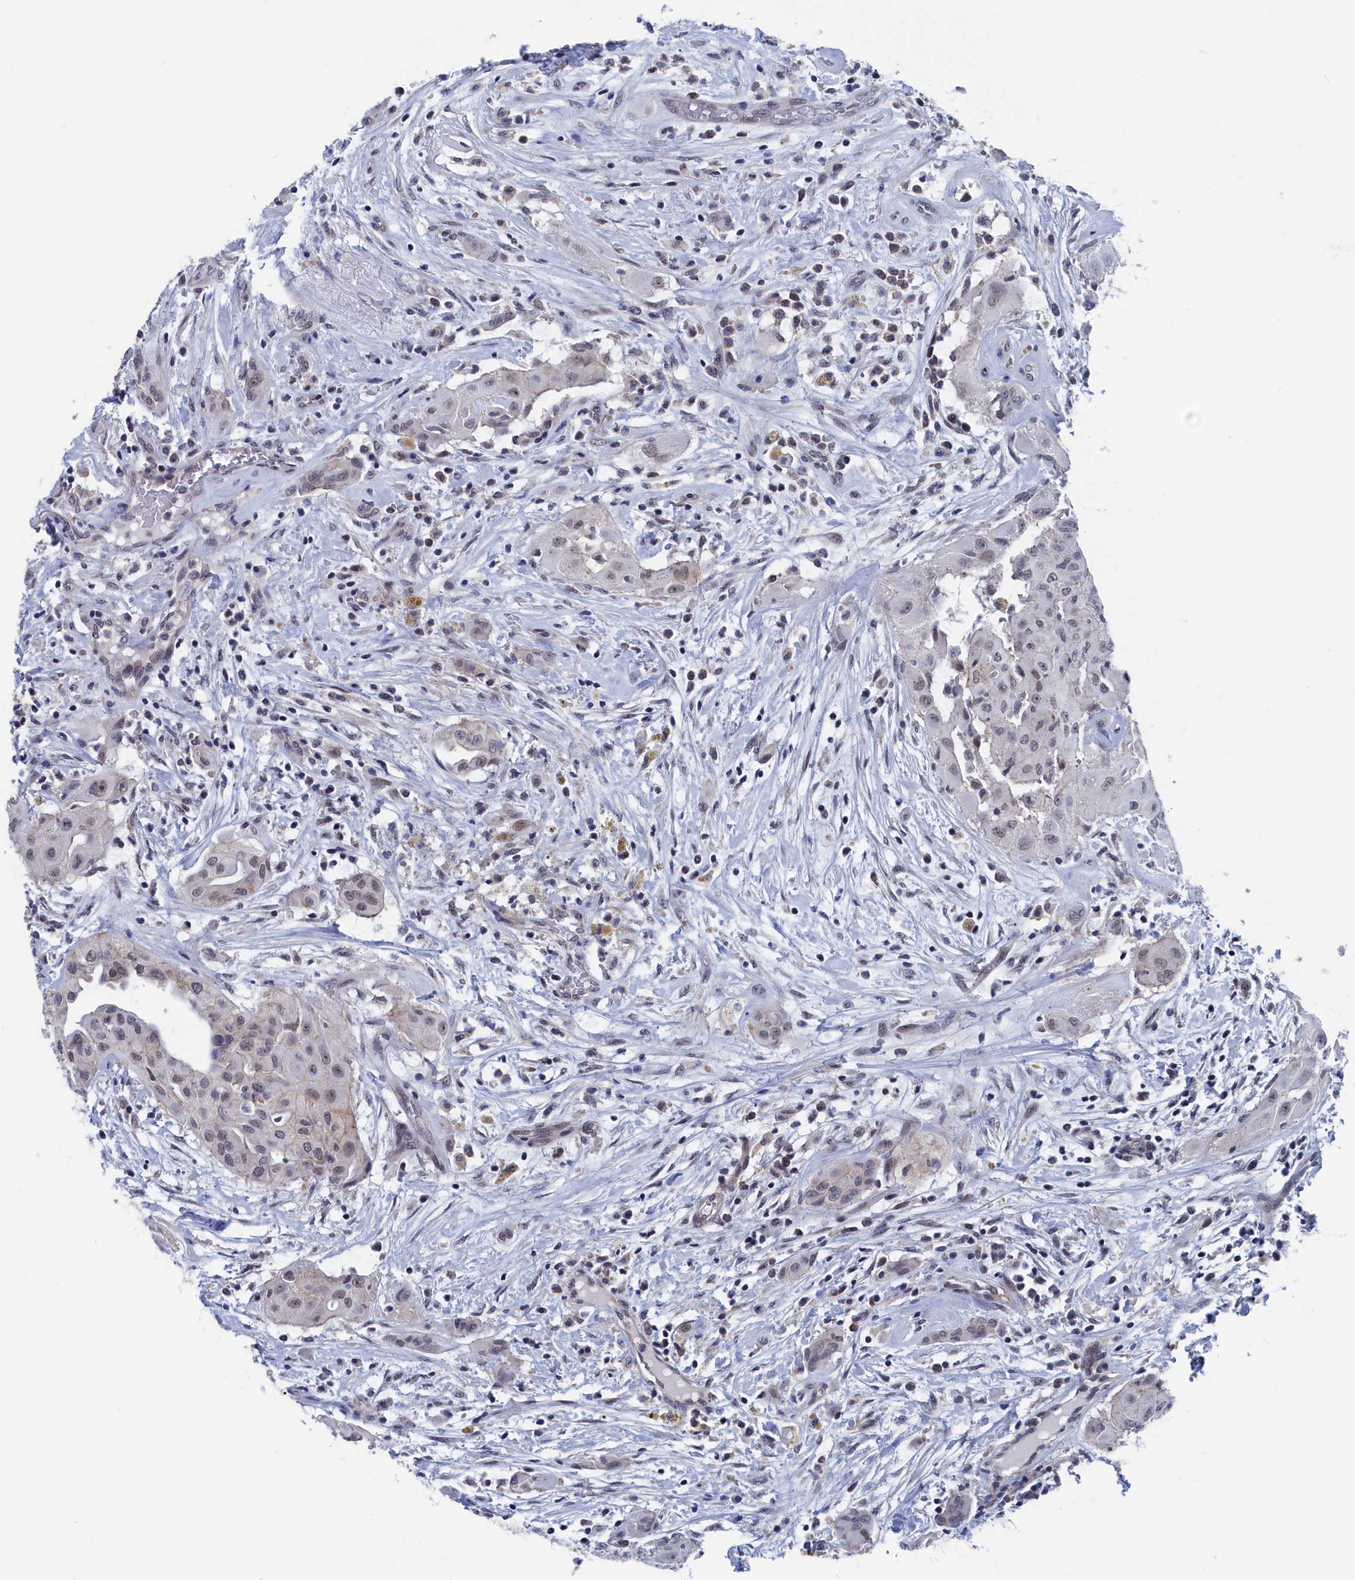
{"staining": {"intensity": "negative", "quantity": "none", "location": "none"}, "tissue": "thyroid cancer", "cell_type": "Tumor cells", "image_type": "cancer", "snomed": [{"axis": "morphology", "description": "Papillary adenocarcinoma, NOS"}, {"axis": "topography", "description": "Thyroid gland"}], "caption": "High magnification brightfield microscopy of thyroid papillary adenocarcinoma stained with DAB (3,3'-diaminobenzidine) (brown) and counterstained with hematoxylin (blue): tumor cells show no significant positivity. (Stains: DAB immunohistochemistry with hematoxylin counter stain, Microscopy: brightfield microscopy at high magnification).", "gene": "MARCHF3", "patient": {"sex": "female", "age": 59}}